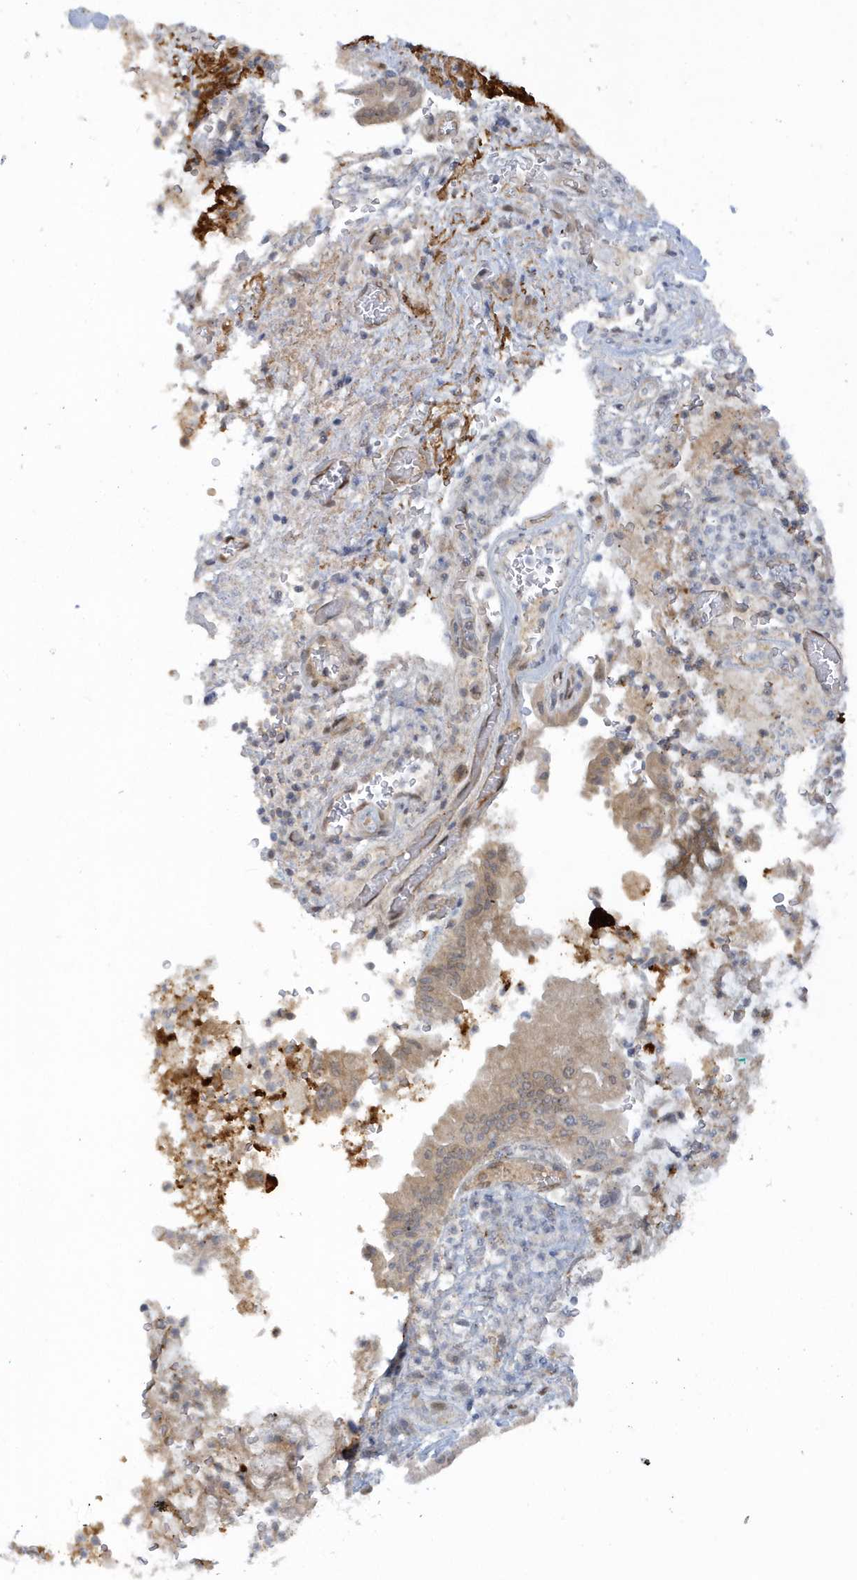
{"staining": {"intensity": "weak", "quantity": "25%-75%", "location": "cytoplasmic/membranous"}, "tissue": "pancreatic cancer", "cell_type": "Tumor cells", "image_type": "cancer", "snomed": [{"axis": "morphology", "description": "Adenocarcinoma, NOS"}, {"axis": "topography", "description": "Pancreas"}], "caption": "Tumor cells reveal low levels of weak cytoplasmic/membranous staining in about 25%-75% of cells in adenocarcinoma (pancreatic).", "gene": "ATG4A", "patient": {"sex": "female", "age": 73}}